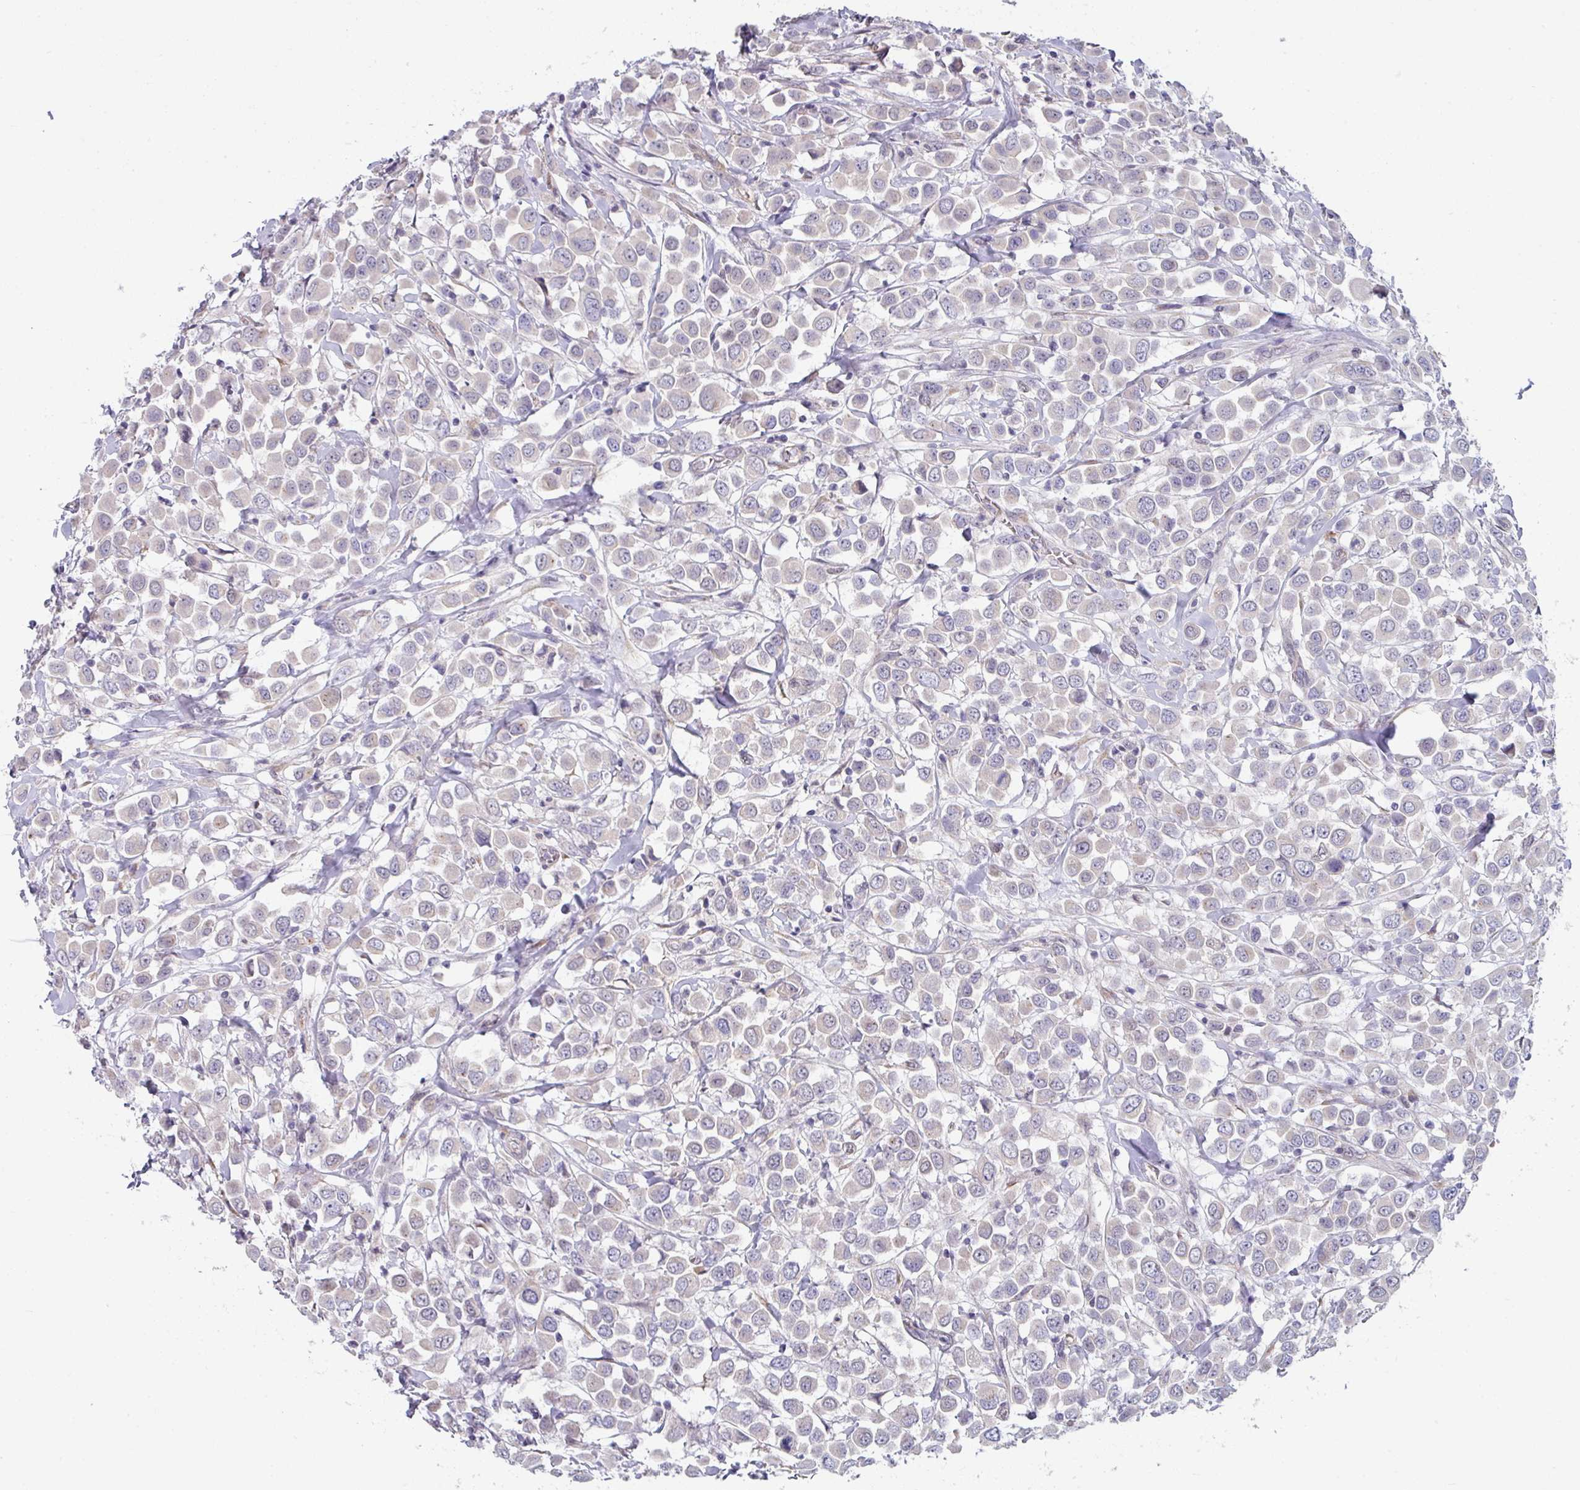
{"staining": {"intensity": "negative", "quantity": "none", "location": "none"}, "tissue": "breast cancer", "cell_type": "Tumor cells", "image_type": "cancer", "snomed": [{"axis": "morphology", "description": "Duct carcinoma"}, {"axis": "topography", "description": "Breast"}], "caption": "Tumor cells show no significant staining in breast invasive ductal carcinoma.", "gene": "TMED5", "patient": {"sex": "female", "age": 61}}